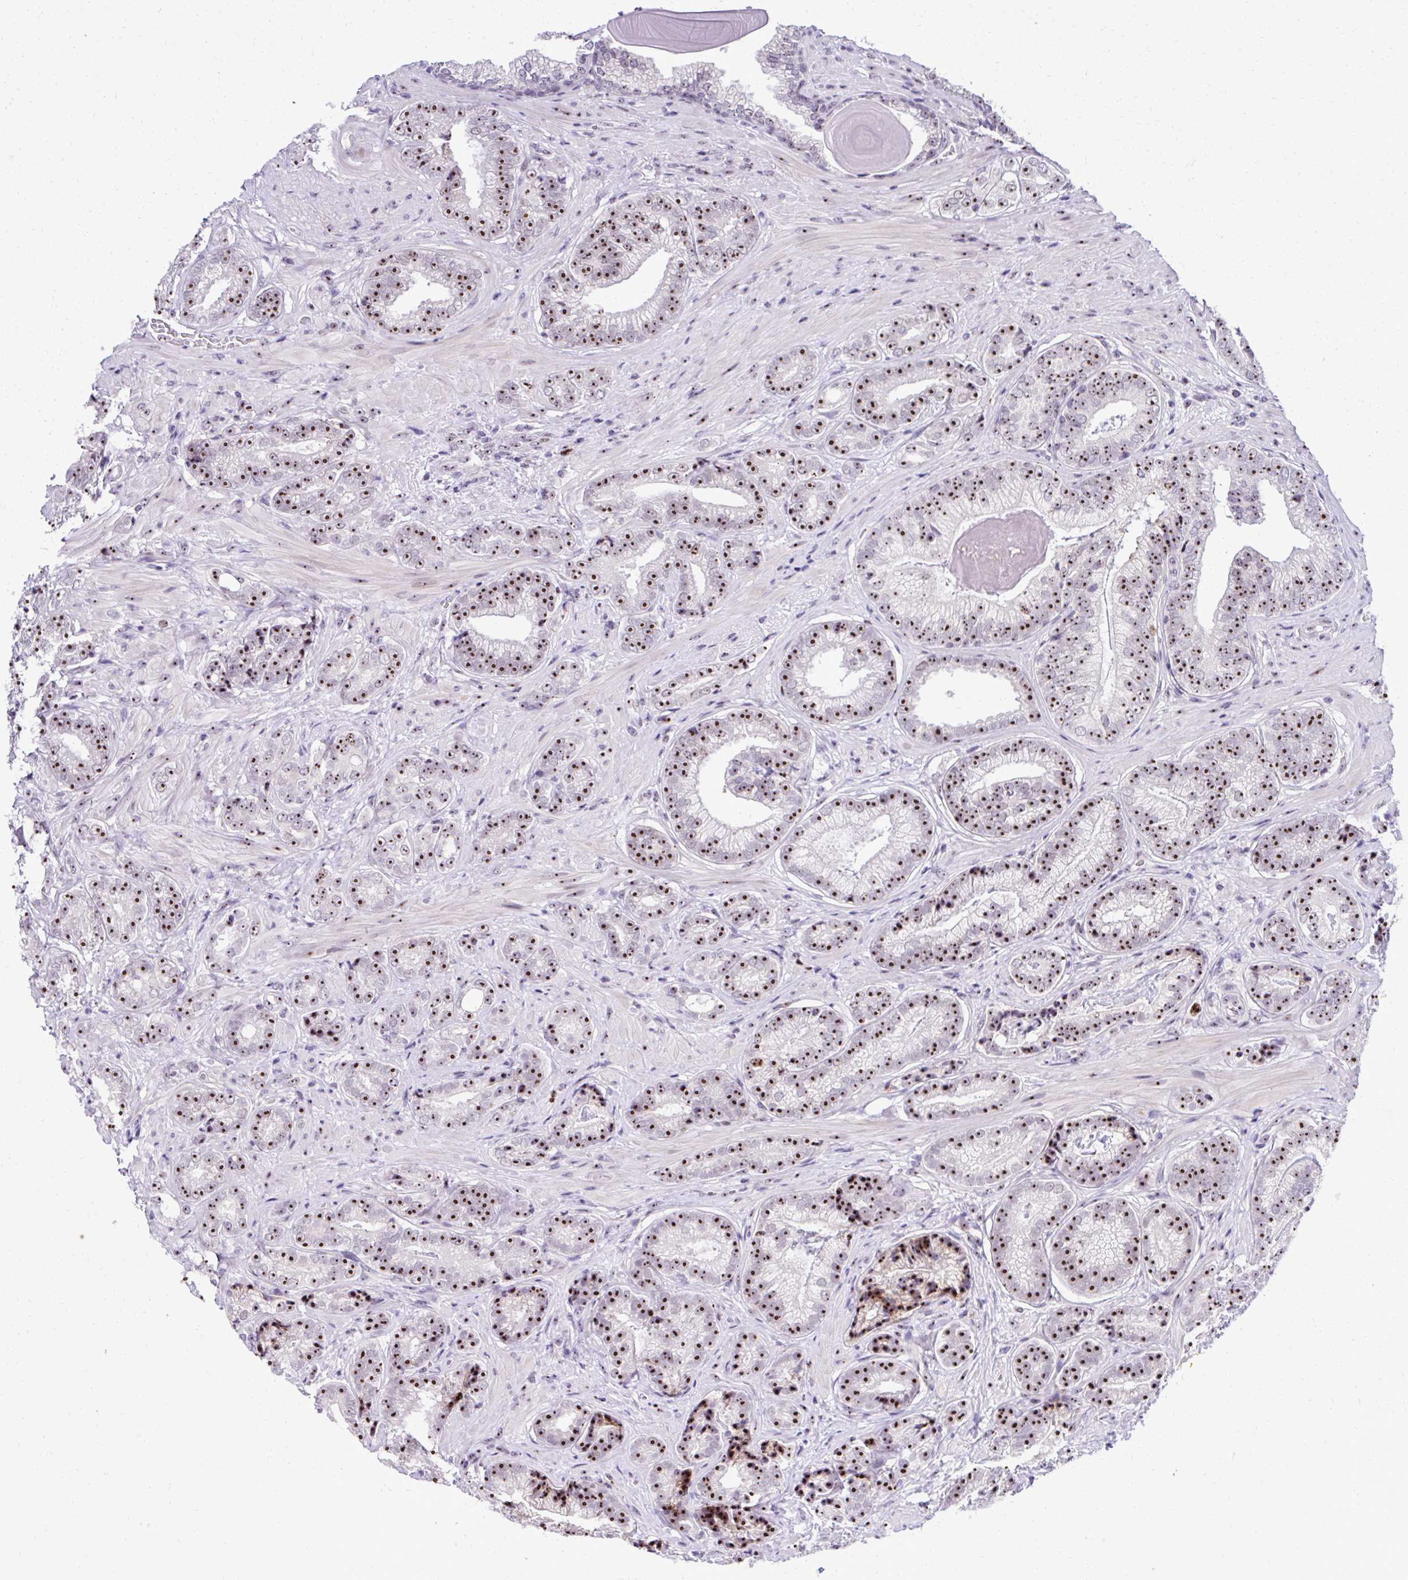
{"staining": {"intensity": "strong", "quantity": ">75%", "location": "nuclear"}, "tissue": "prostate cancer", "cell_type": "Tumor cells", "image_type": "cancer", "snomed": [{"axis": "morphology", "description": "Adenocarcinoma, Low grade"}, {"axis": "topography", "description": "Prostate"}], "caption": "A brown stain shows strong nuclear staining of a protein in human prostate cancer tumor cells.", "gene": "CEP72", "patient": {"sex": "male", "age": 61}}